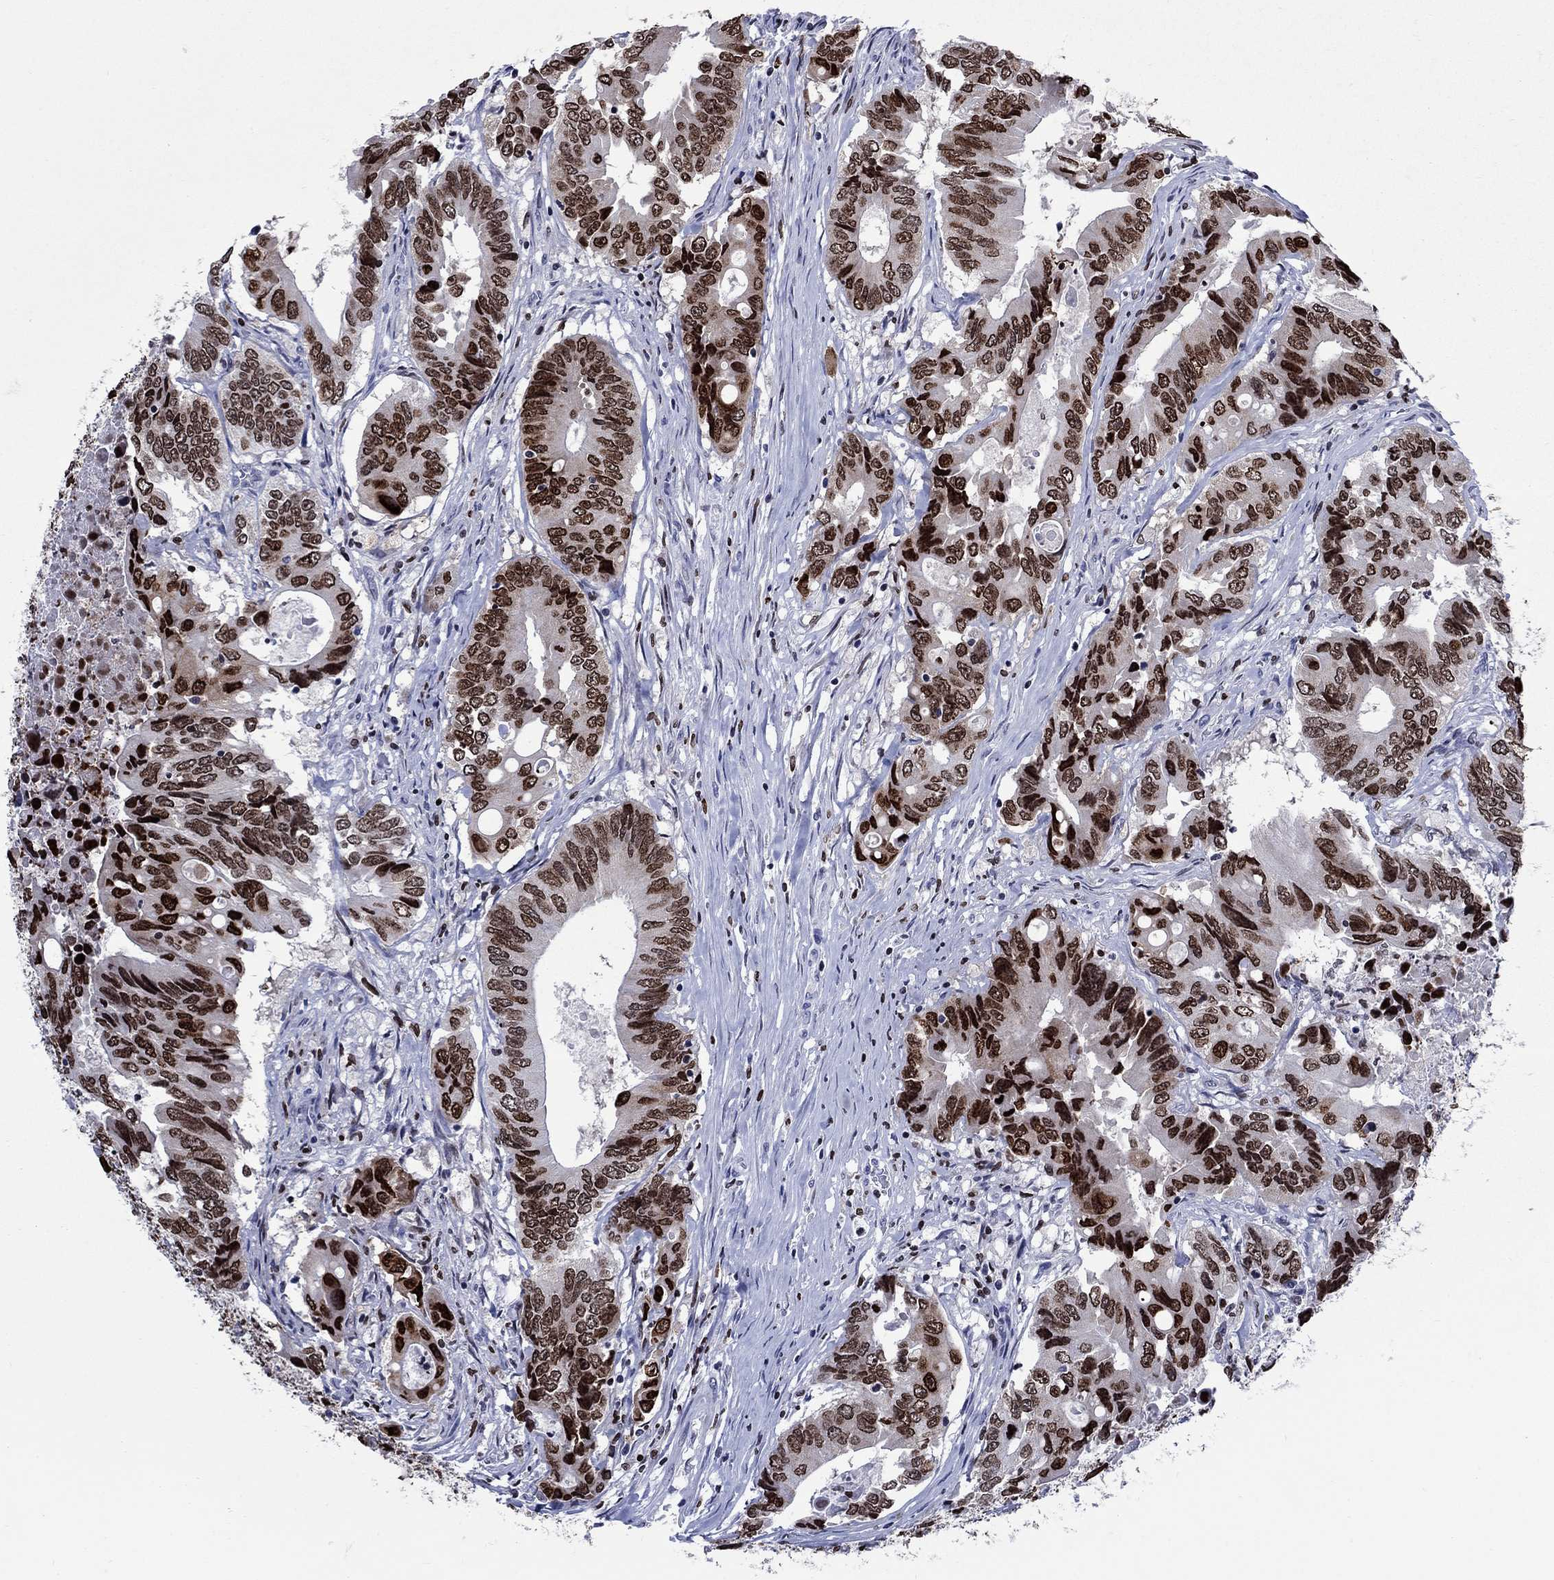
{"staining": {"intensity": "strong", "quantity": "25%-75%", "location": "nuclear"}, "tissue": "colorectal cancer", "cell_type": "Tumor cells", "image_type": "cancer", "snomed": [{"axis": "morphology", "description": "Adenocarcinoma, NOS"}, {"axis": "topography", "description": "Colon"}], "caption": "Human adenocarcinoma (colorectal) stained for a protein (brown) reveals strong nuclear positive positivity in about 25%-75% of tumor cells.", "gene": "HMGA1", "patient": {"sex": "female", "age": 90}}